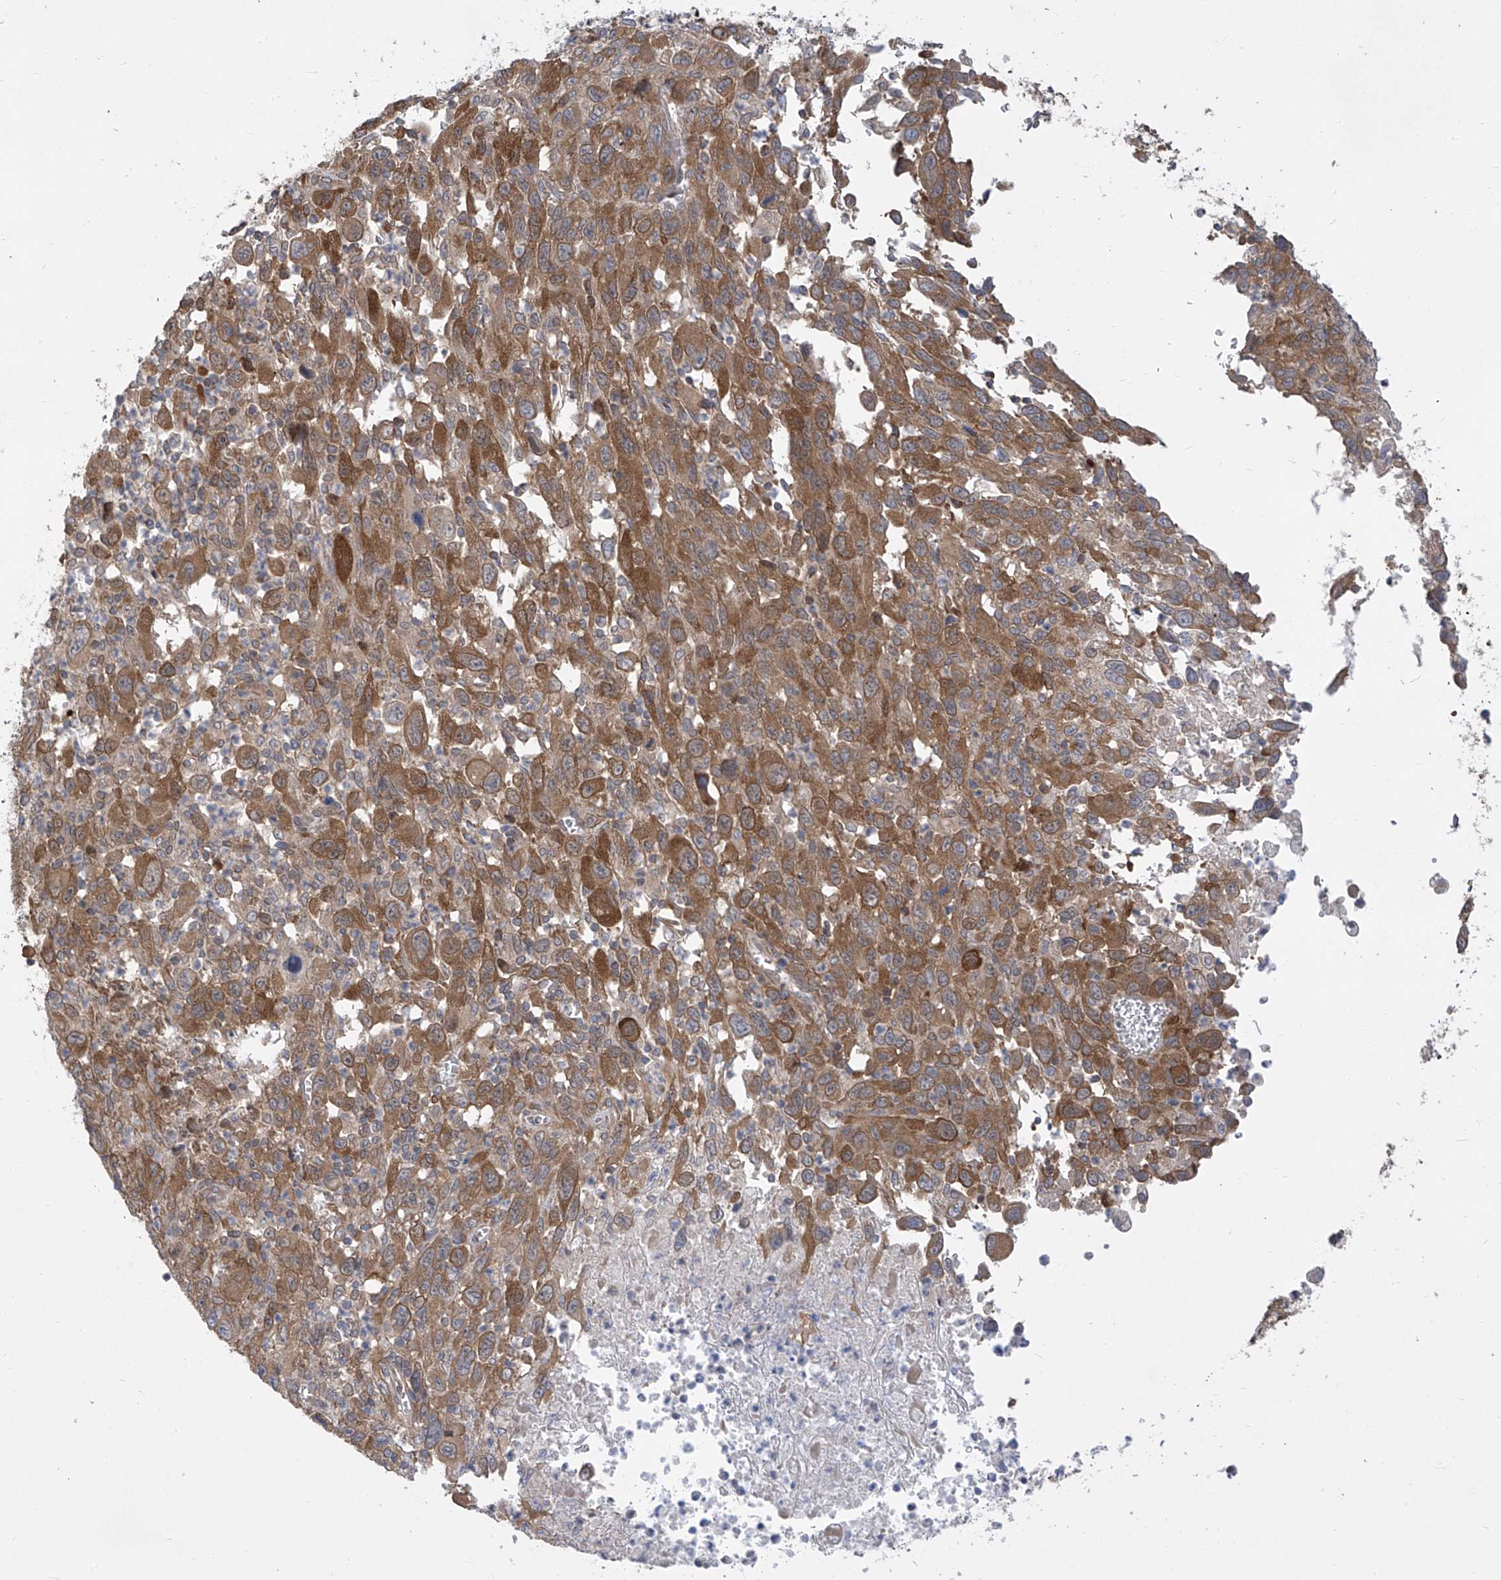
{"staining": {"intensity": "moderate", "quantity": ">75%", "location": "cytoplasmic/membranous"}, "tissue": "melanoma", "cell_type": "Tumor cells", "image_type": "cancer", "snomed": [{"axis": "morphology", "description": "Malignant melanoma, Metastatic site"}, {"axis": "topography", "description": "Skin"}], "caption": "Protein positivity by immunohistochemistry reveals moderate cytoplasmic/membranous staining in about >75% of tumor cells in melanoma.", "gene": "EIF3M", "patient": {"sex": "female", "age": 56}}